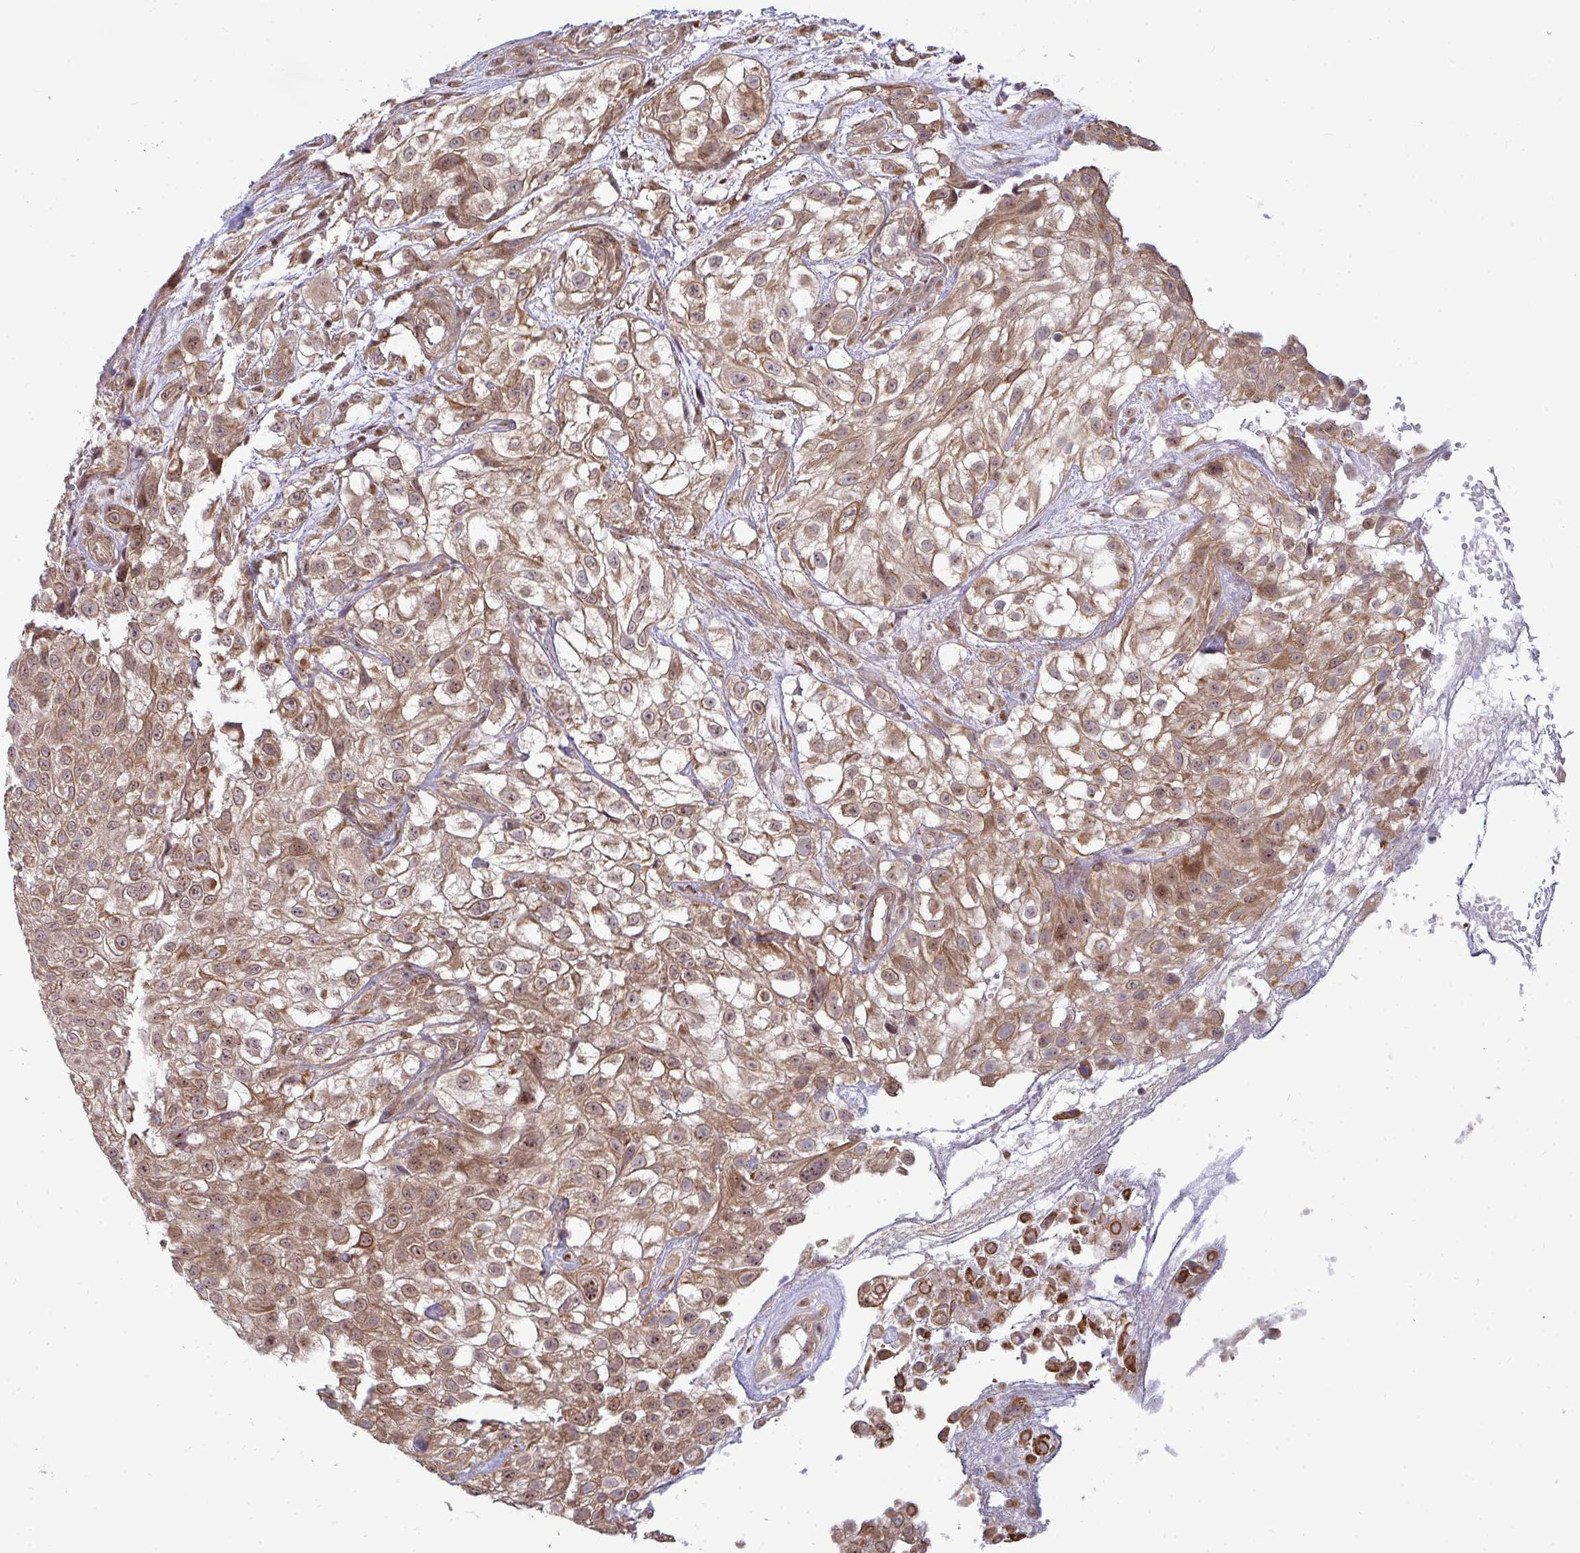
{"staining": {"intensity": "moderate", "quantity": ">75%", "location": "cytoplasmic/membranous"}, "tissue": "urothelial cancer", "cell_type": "Tumor cells", "image_type": "cancer", "snomed": [{"axis": "morphology", "description": "Urothelial carcinoma, High grade"}, {"axis": "topography", "description": "Urinary bladder"}], "caption": "Immunohistochemistry (IHC) histopathology image of neoplastic tissue: urothelial cancer stained using IHC reveals medium levels of moderate protein expression localized specifically in the cytoplasmic/membranous of tumor cells, appearing as a cytoplasmic/membranous brown color.", "gene": "TRIM44", "patient": {"sex": "male", "age": 56}}